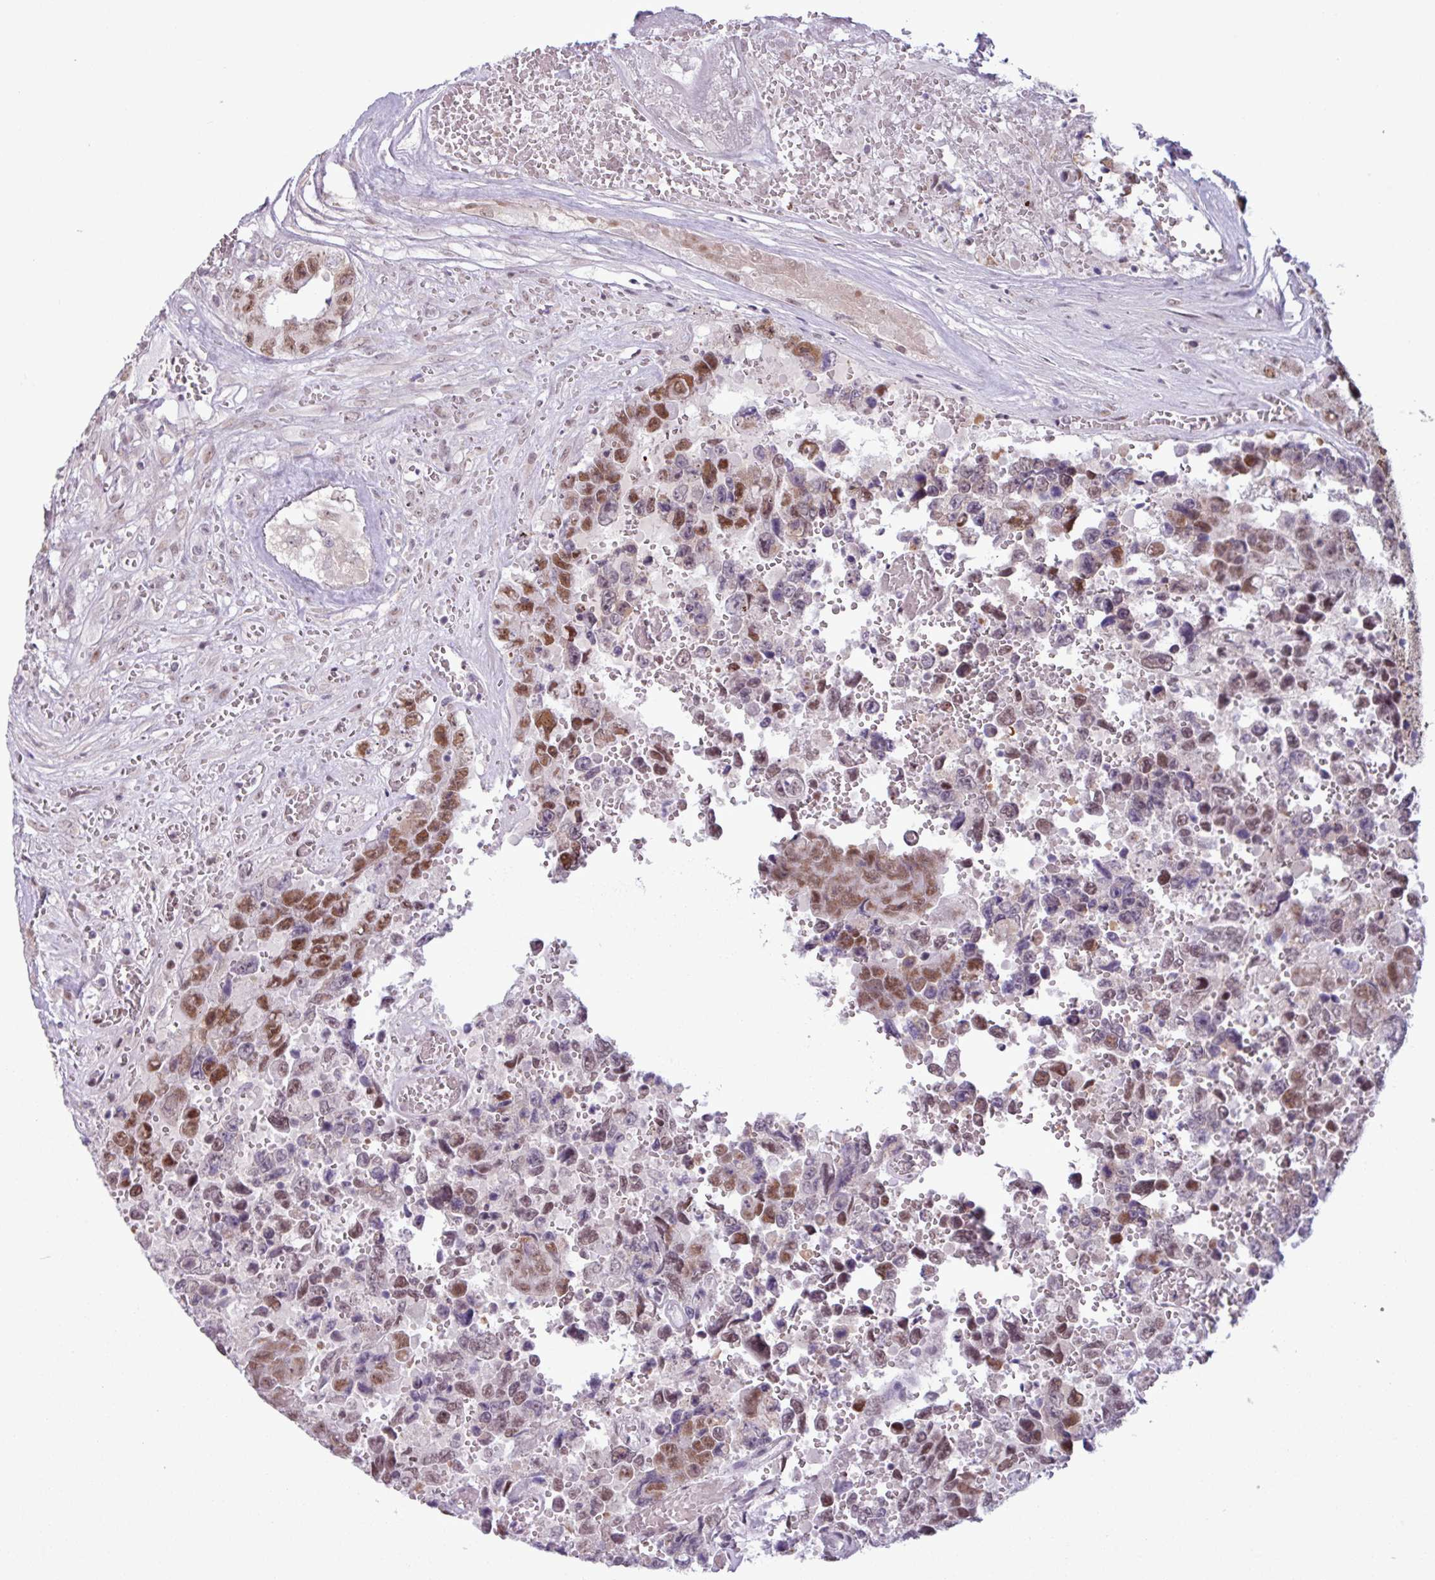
{"staining": {"intensity": "moderate", "quantity": ">75%", "location": "nuclear"}, "tissue": "testis cancer", "cell_type": "Tumor cells", "image_type": "cancer", "snomed": [{"axis": "morphology", "description": "Normal tissue, NOS"}, {"axis": "morphology", "description": "Carcinoma, Embryonal, NOS"}, {"axis": "topography", "description": "Testis"}, {"axis": "topography", "description": "Epididymis"}], "caption": "Testis cancer (embryonal carcinoma) stained with DAB immunohistochemistry (IHC) displays medium levels of moderate nuclear expression in approximately >75% of tumor cells. (Stains: DAB (3,3'-diaminobenzidine) in brown, nuclei in blue, Microscopy: brightfield microscopy at high magnification).", "gene": "NOTCH2", "patient": {"sex": "male", "age": 25}}